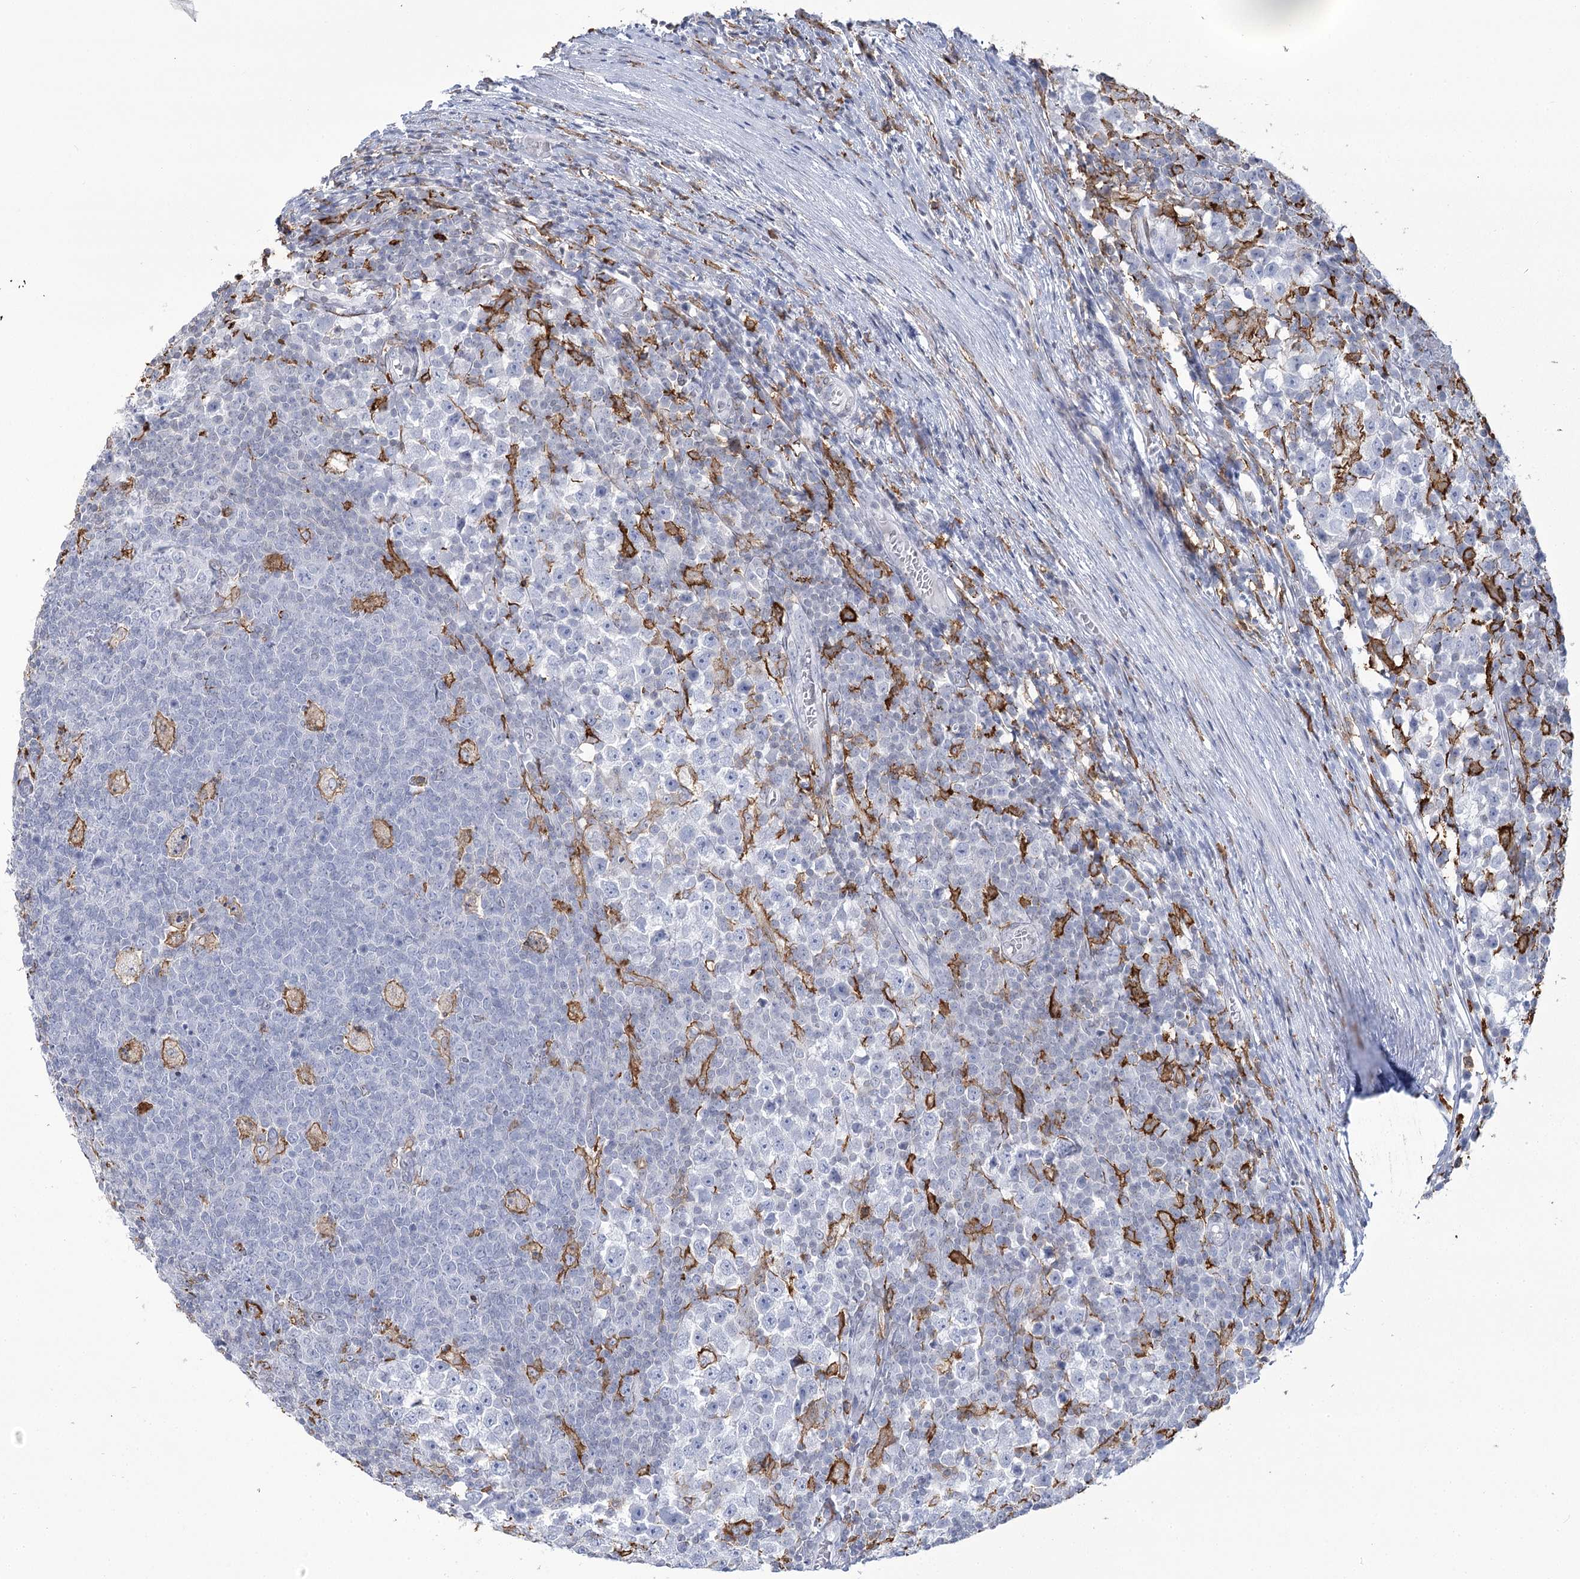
{"staining": {"intensity": "negative", "quantity": "none", "location": "none"}, "tissue": "testis cancer", "cell_type": "Tumor cells", "image_type": "cancer", "snomed": [{"axis": "morphology", "description": "Seminoma, NOS"}, {"axis": "topography", "description": "Testis"}], "caption": "Photomicrograph shows no significant protein staining in tumor cells of testis cancer (seminoma).", "gene": "C11orf1", "patient": {"sex": "male", "age": 65}}